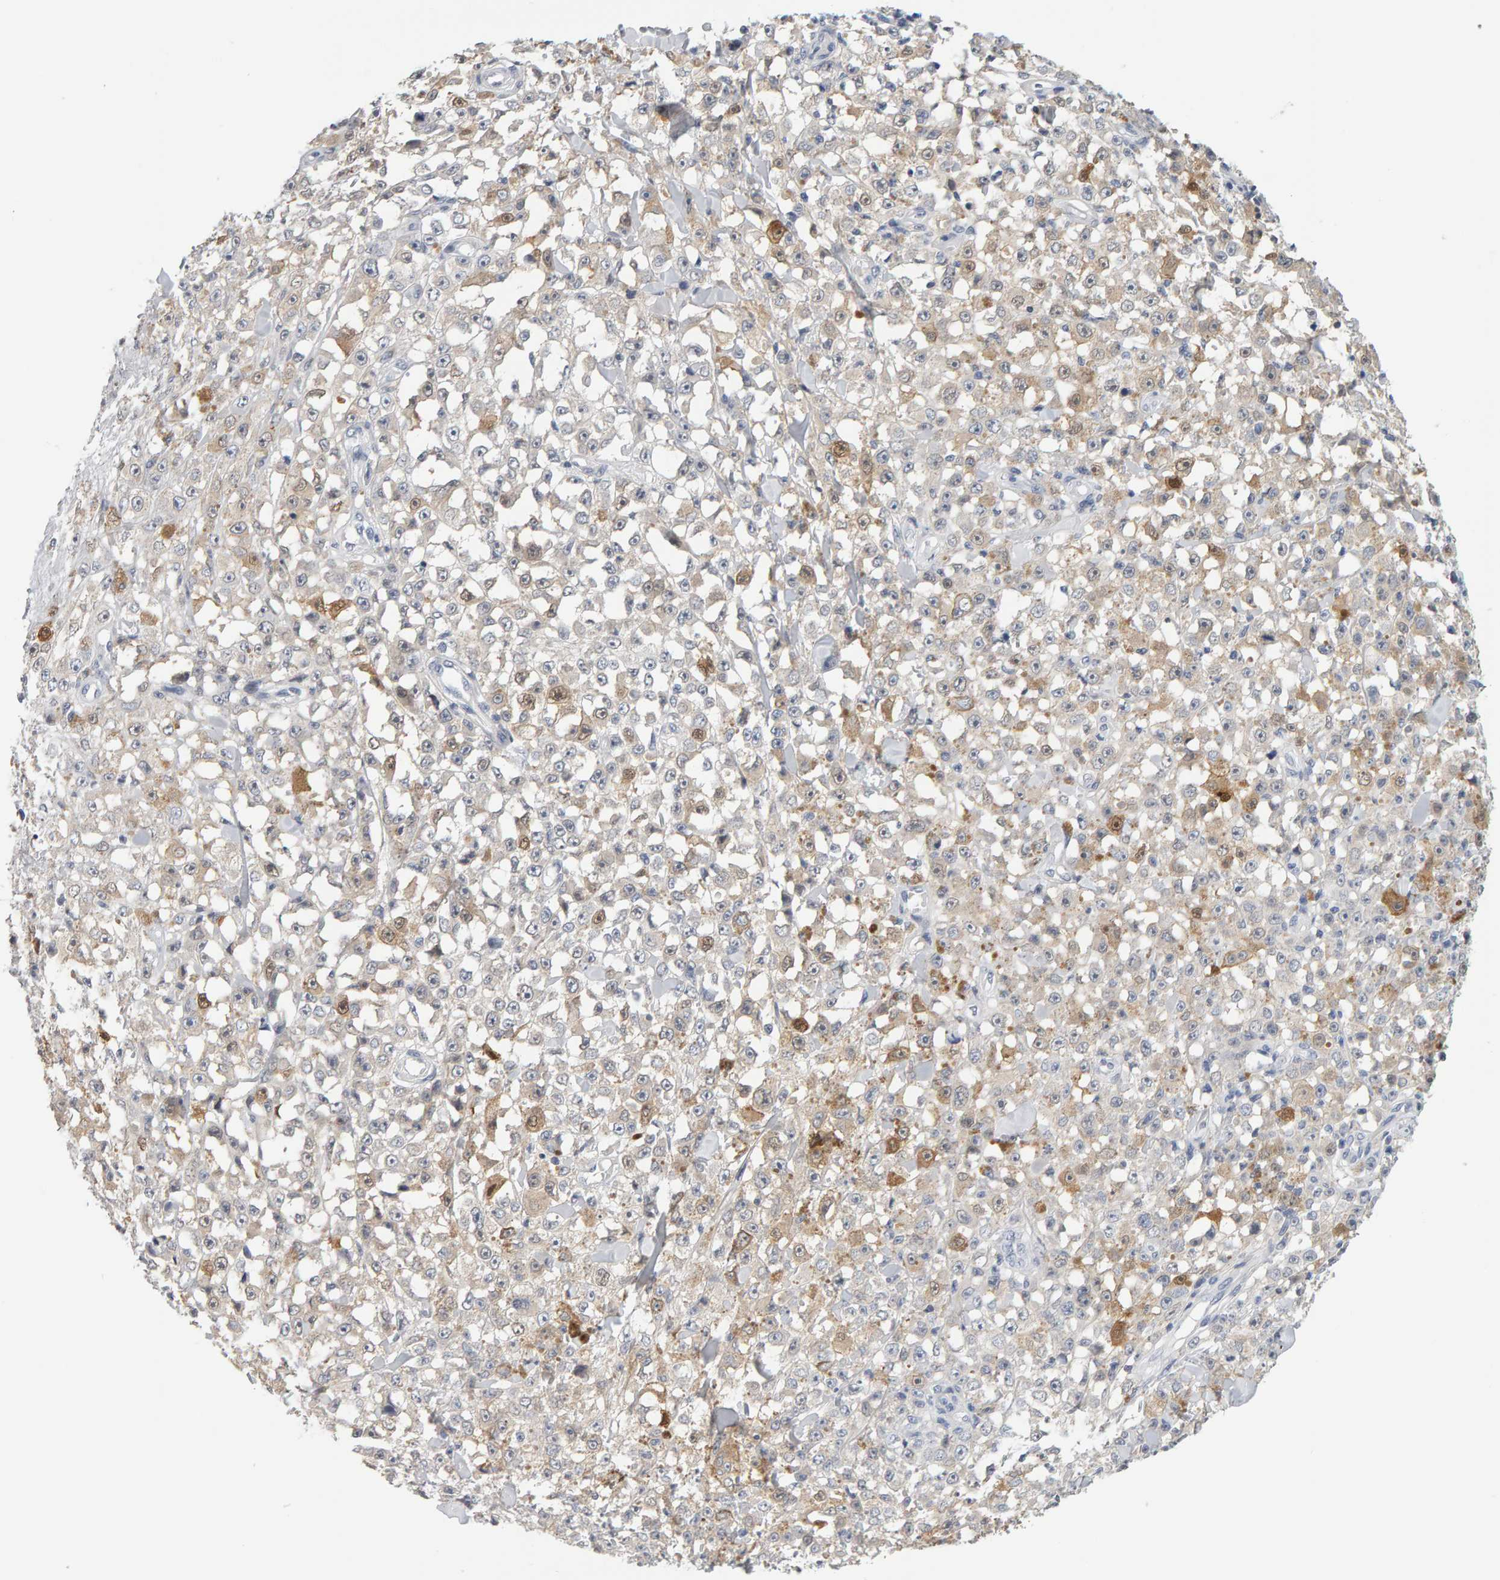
{"staining": {"intensity": "weak", "quantity": "25%-75%", "location": "cytoplasmic/membranous"}, "tissue": "melanoma", "cell_type": "Tumor cells", "image_type": "cancer", "snomed": [{"axis": "morphology", "description": "Malignant melanoma, NOS"}, {"axis": "topography", "description": "Skin"}], "caption": "Immunohistochemical staining of human melanoma demonstrates low levels of weak cytoplasmic/membranous protein expression in about 25%-75% of tumor cells.", "gene": "CTH", "patient": {"sex": "female", "age": 82}}